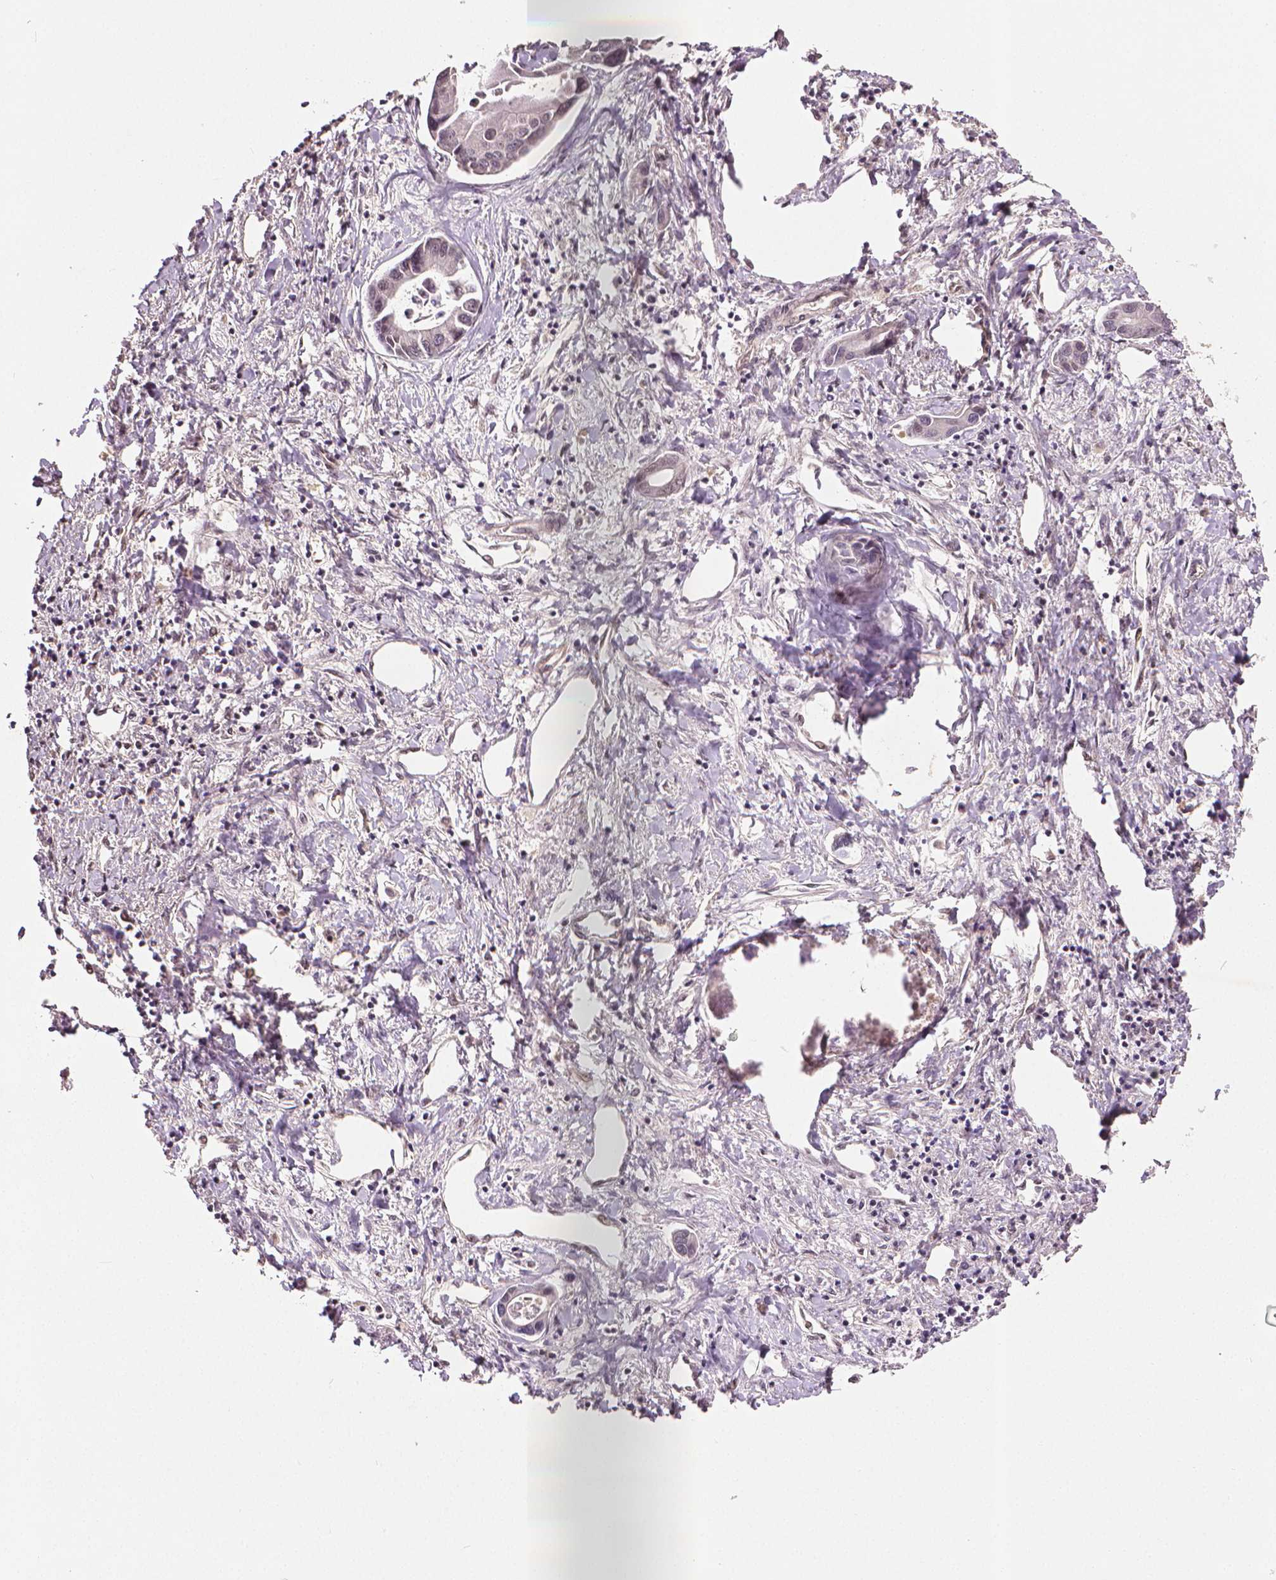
{"staining": {"intensity": "negative", "quantity": "none", "location": "none"}, "tissue": "liver cancer", "cell_type": "Tumor cells", "image_type": "cancer", "snomed": [{"axis": "morphology", "description": "Cholangiocarcinoma"}, {"axis": "topography", "description": "Liver"}], "caption": "Immunohistochemistry (IHC) image of human liver cancer stained for a protein (brown), which displays no positivity in tumor cells.", "gene": "STAT3", "patient": {"sex": "male", "age": 66}}